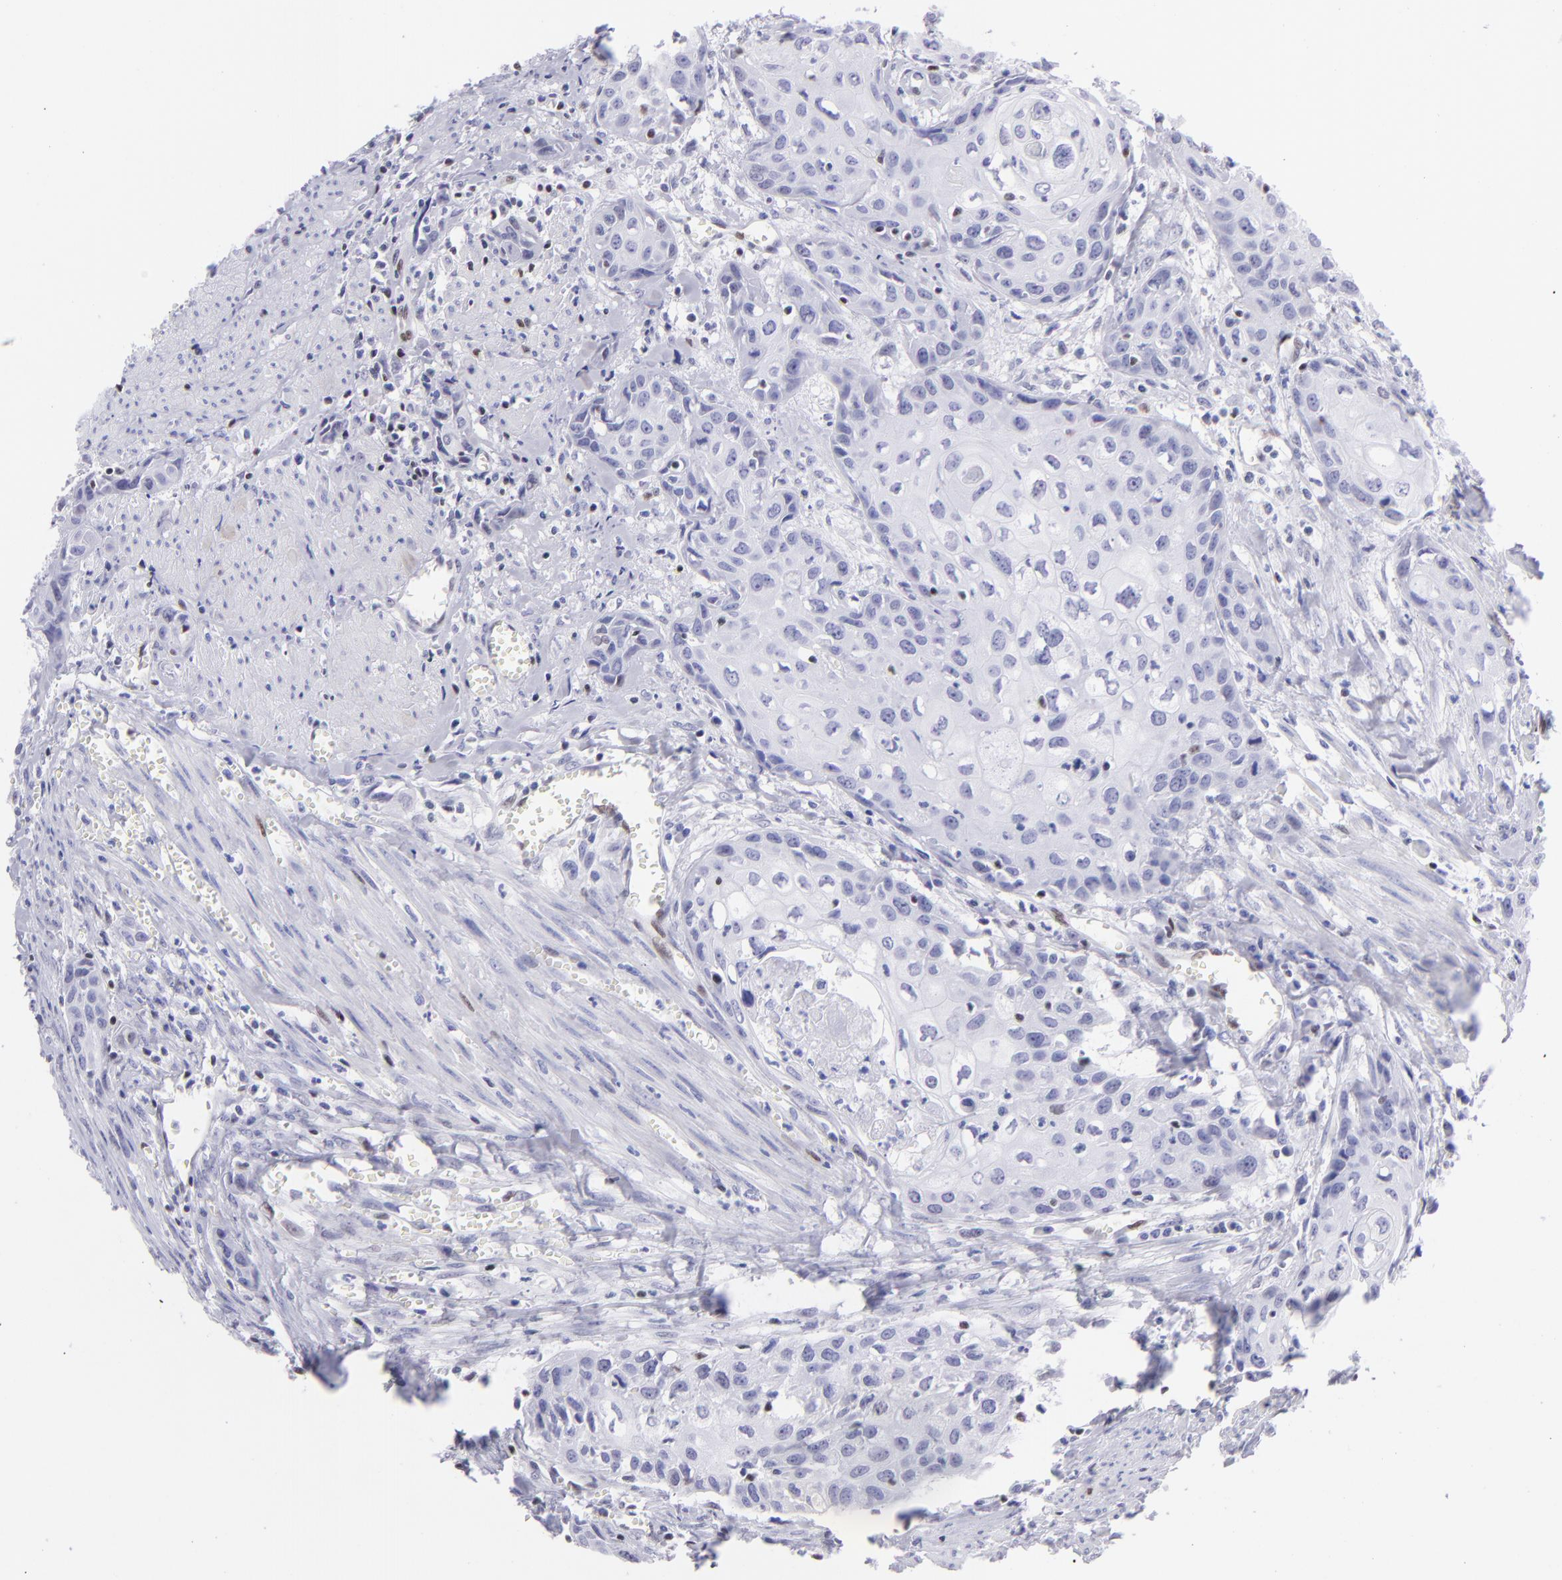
{"staining": {"intensity": "negative", "quantity": "none", "location": "none"}, "tissue": "urothelial cancer", "cell_type": "Tumor cells", "image_type": "cancer", "snomed": [{"axis": "morphology", "description": "Urothelial carcinoma, High grade"}, {"axis": "topography", "description": "Urinary bladder"}], "caption": "Urothelial carcinoma (high-grade) stained for a protein using IHC demonstrates no expression tumor cells.", "gene": "ETS1", "patient": {"sex": "male", "age": 54}}